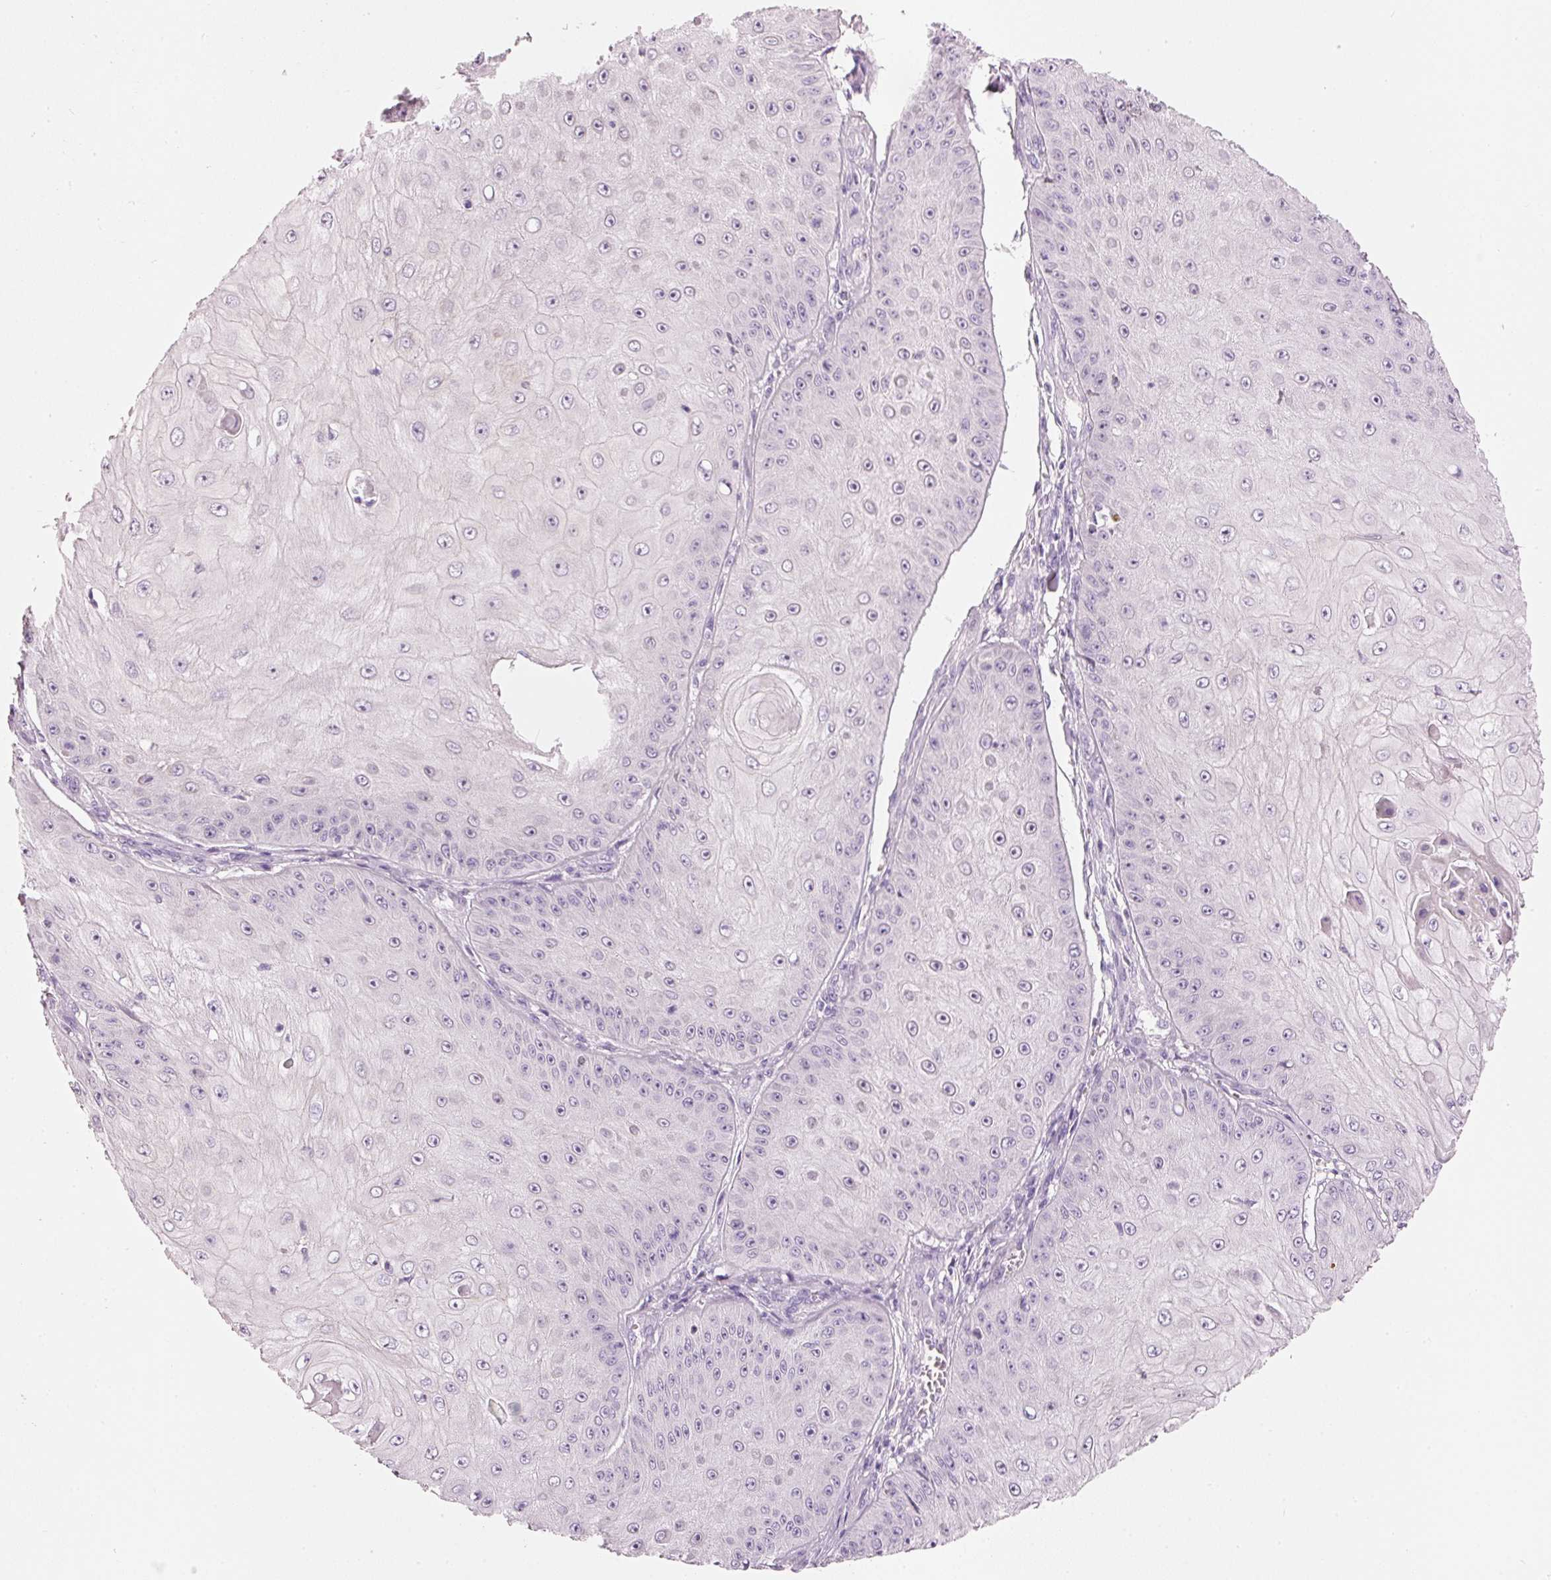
{"staining": {"intensity": "negative", "quantity": "none", "location": "none"}, "tissue": "skin cancer", "cell_type": "Tumor cells", "image_type": "cancer", "snomed": [{"axis": "morphology", "description": "Squamous cell carcinoma, NOS"}, {"axis": "topography", "description": "Skin"}], "caption": "This is an immunohistochemistry (IHC) histopathology image of skin squamous cell carcinoma. There is no expression in tumor cells.", "gene": "PDXDC1", "patient": {"sex": "male", "age": 70}}